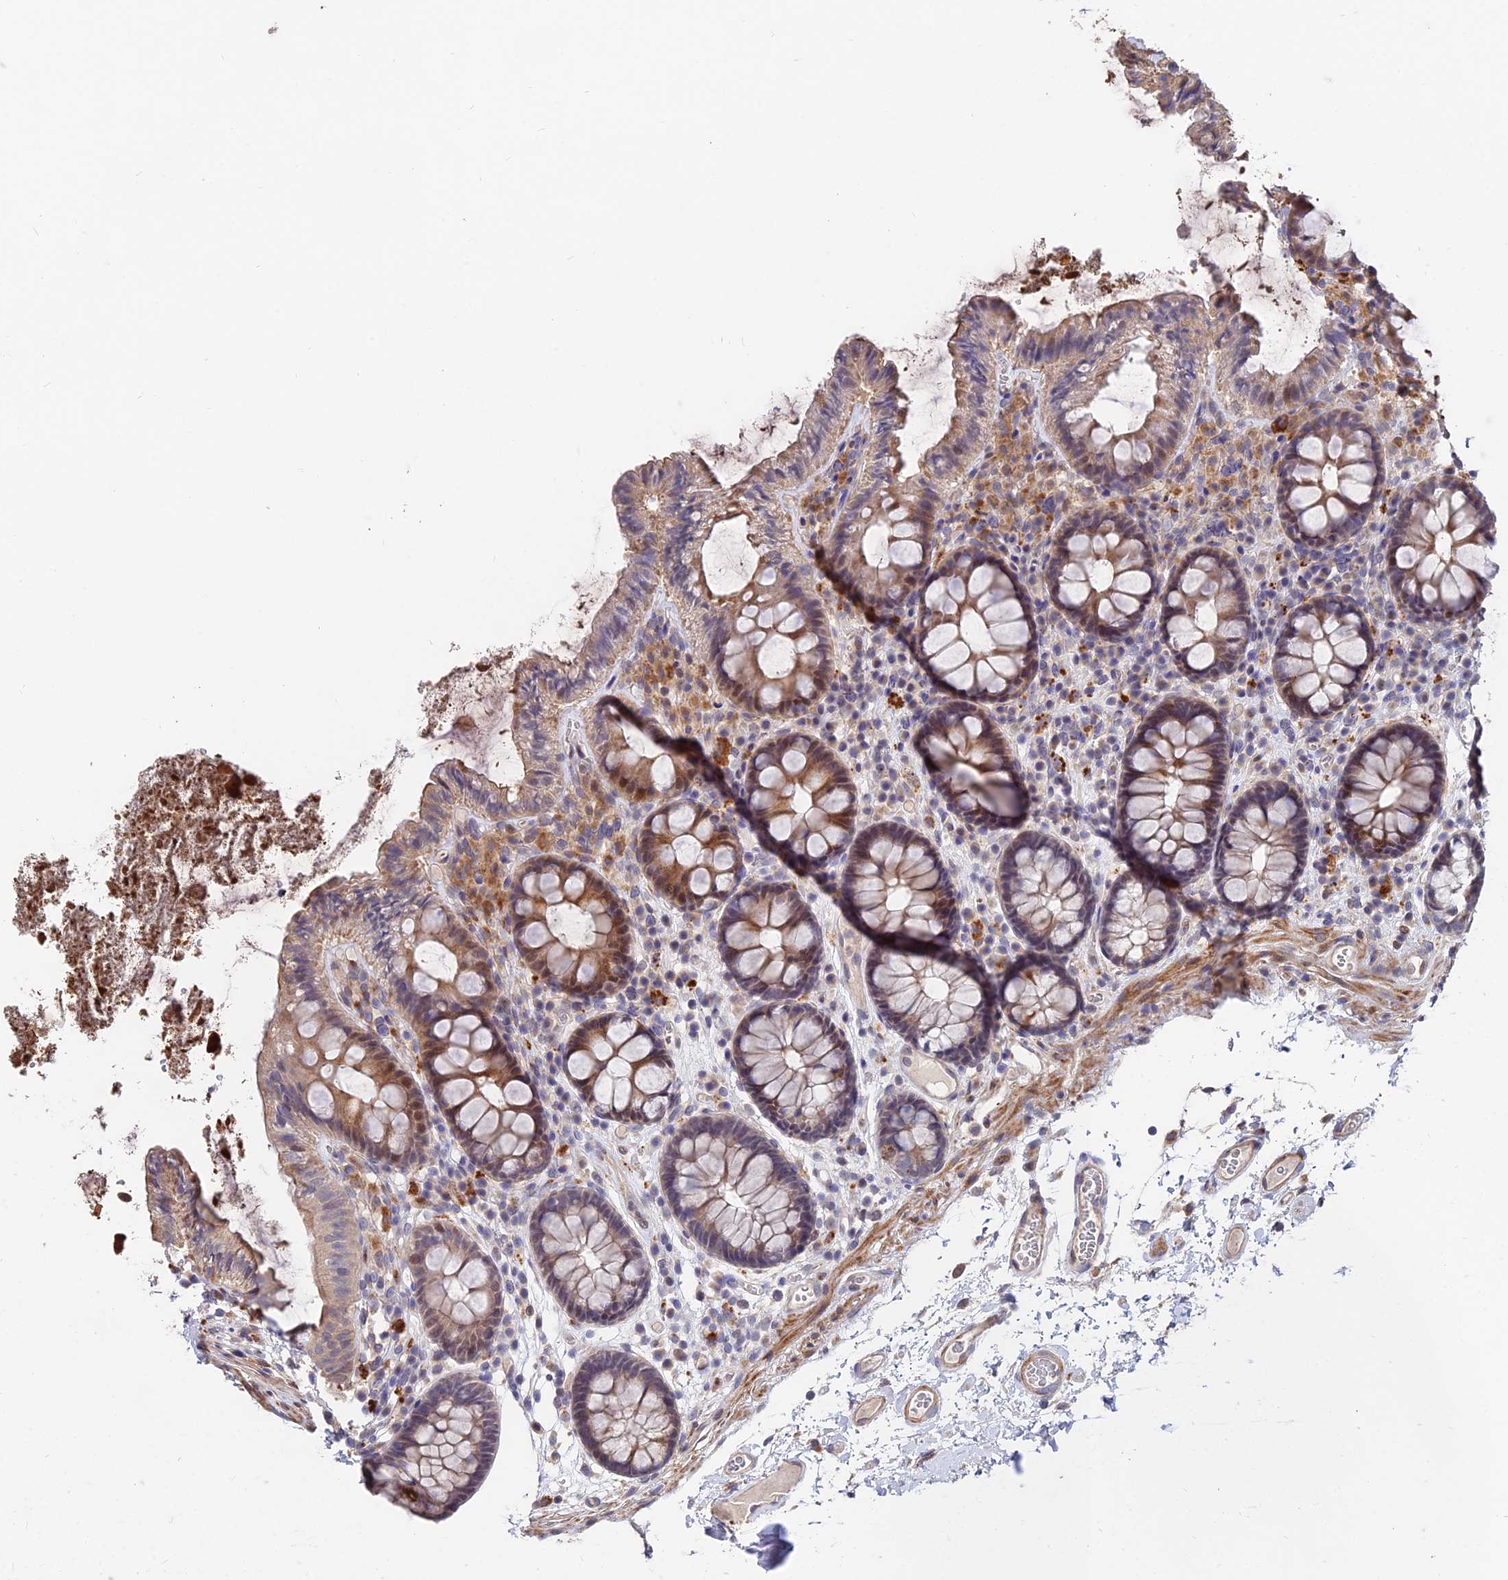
{"staining": {"intensity": "weak", "quantity": ">75%", "location": "cytoplasmic/membranous"}, "tissue": "colon", "cell_type": "Endothelial cells", "image_type": "normal", "snomed": [{"axis": "morphology", "description": "Normal tissue, NOS"}, {"axis": "topography", "description": "Colon"}], "caption": "Protein expression analysis of normal colon displays weak cytoplasmic/membranous expression in approximately >75% of endothelial cells.", "gene": "ACTR5", "patient": {"sex": "male", "age": 84}}